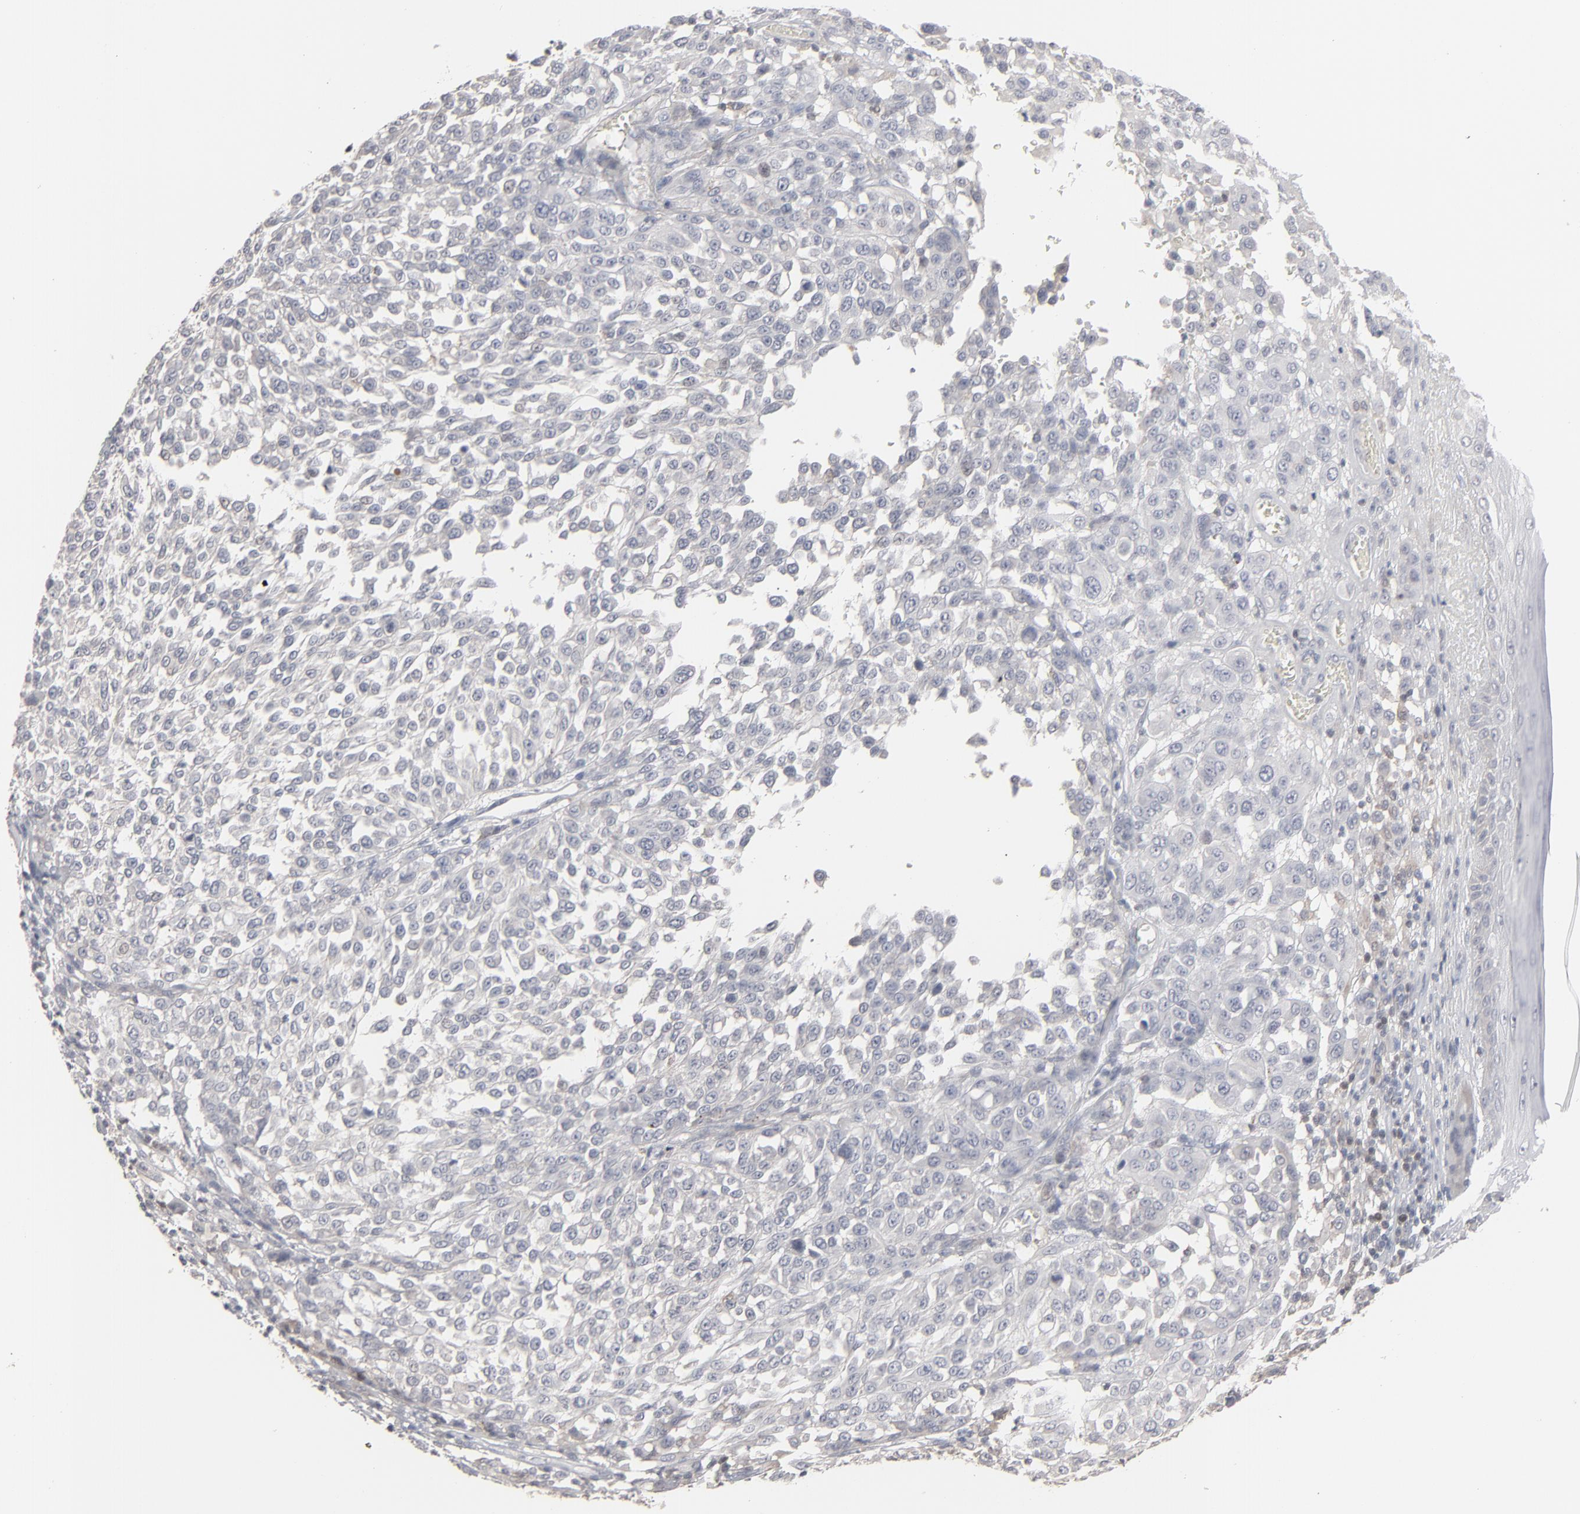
{"staining": {"intensity": "negative", "quantity": "none", "location": "none"}, "tissue": "melanoma", "cell_type": "Tumor cells", "image_type": "cancer", "snomed": [{"axis": "morphology", "description": "Malignant melanoma, NOS"}, {"axis": "topography", "description": "Skin"}], "caption": "DAB (3,3'-diaminobenzidine) immunohistochemical staining of malignant melanoma exhibits no significant positivity in tumor cells.", "gene": "STAT4", "patient": {"sex": "female", "age": 49}}